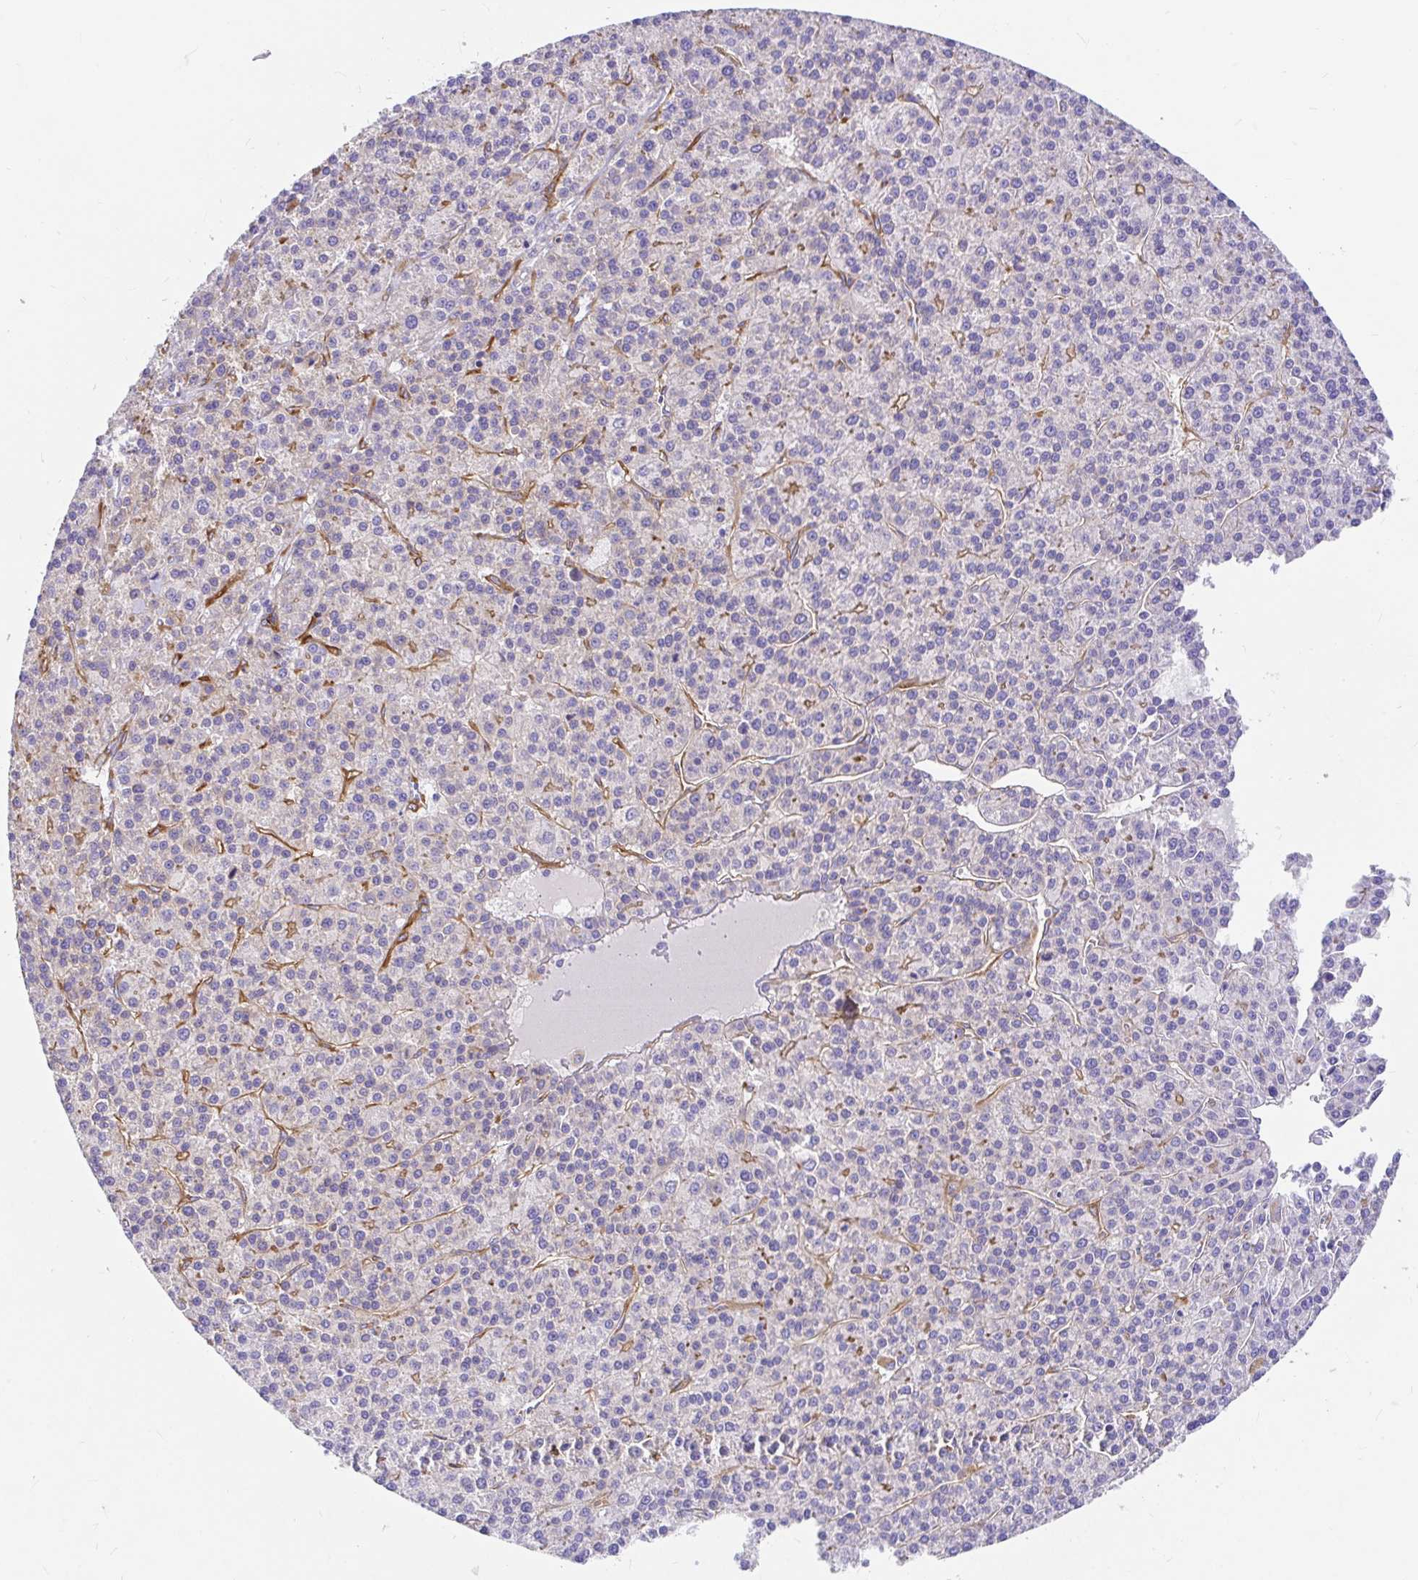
{"staining": {"intensity": "negative", "quantity": "none", "location": "none"}, "tissue": "liver cancer", "cell_type": "Tumor cells", "image_type": "cancer", "snomed": [{"axis": "morphology", "description": "Carcinoma, Hepatocellular, NOS"}, {"axis": "topography", "description": "Liver"}], "caption": "Tumor cells are negative for protein expression in human liver cancer.", "gene": "MYO1B", "patient": {"sex": "female", "age": 58}}